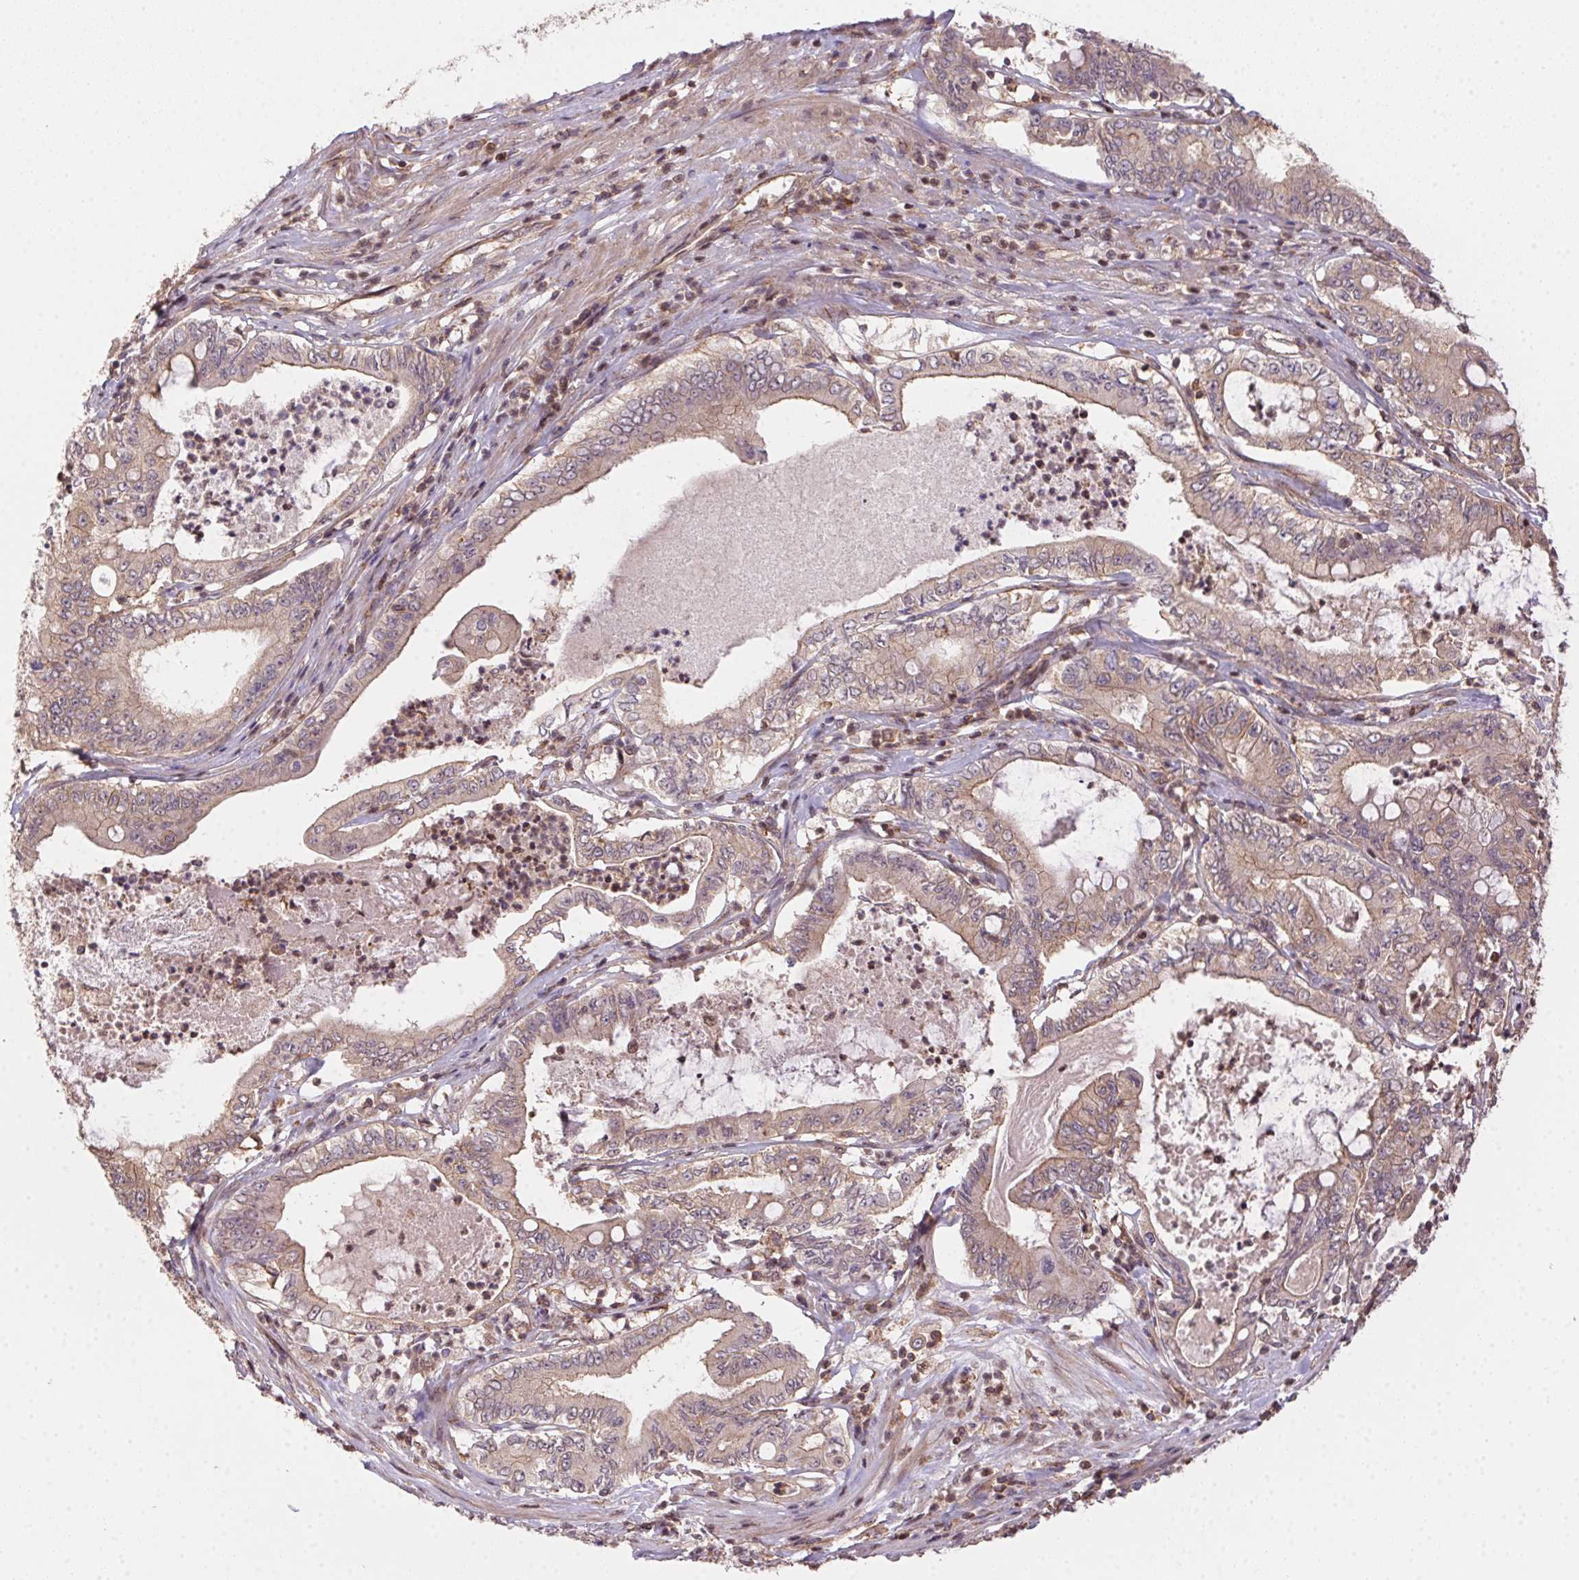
{"staining": {"intensity": "weak", "quantity": ">75%", "location": "cytoplasmic/membranous"}, "tissue": "pancreatic cancer", "cell_type": "Tumor cells", "image_type": "cancer", "snomed": [{"axis": "morphology", "description": "Adenocarcinoma, NOS"}, {"axis": "topography", "description": "Pancreas"}], "caption": "A brown stain highlights weak cytoplasmic/membranous expression of a protein in human pancreatic cancer (adenocarcinoma) tumor cells.", "gene": "MEX3D", "patient": {"sex": "male", "age": 71}}